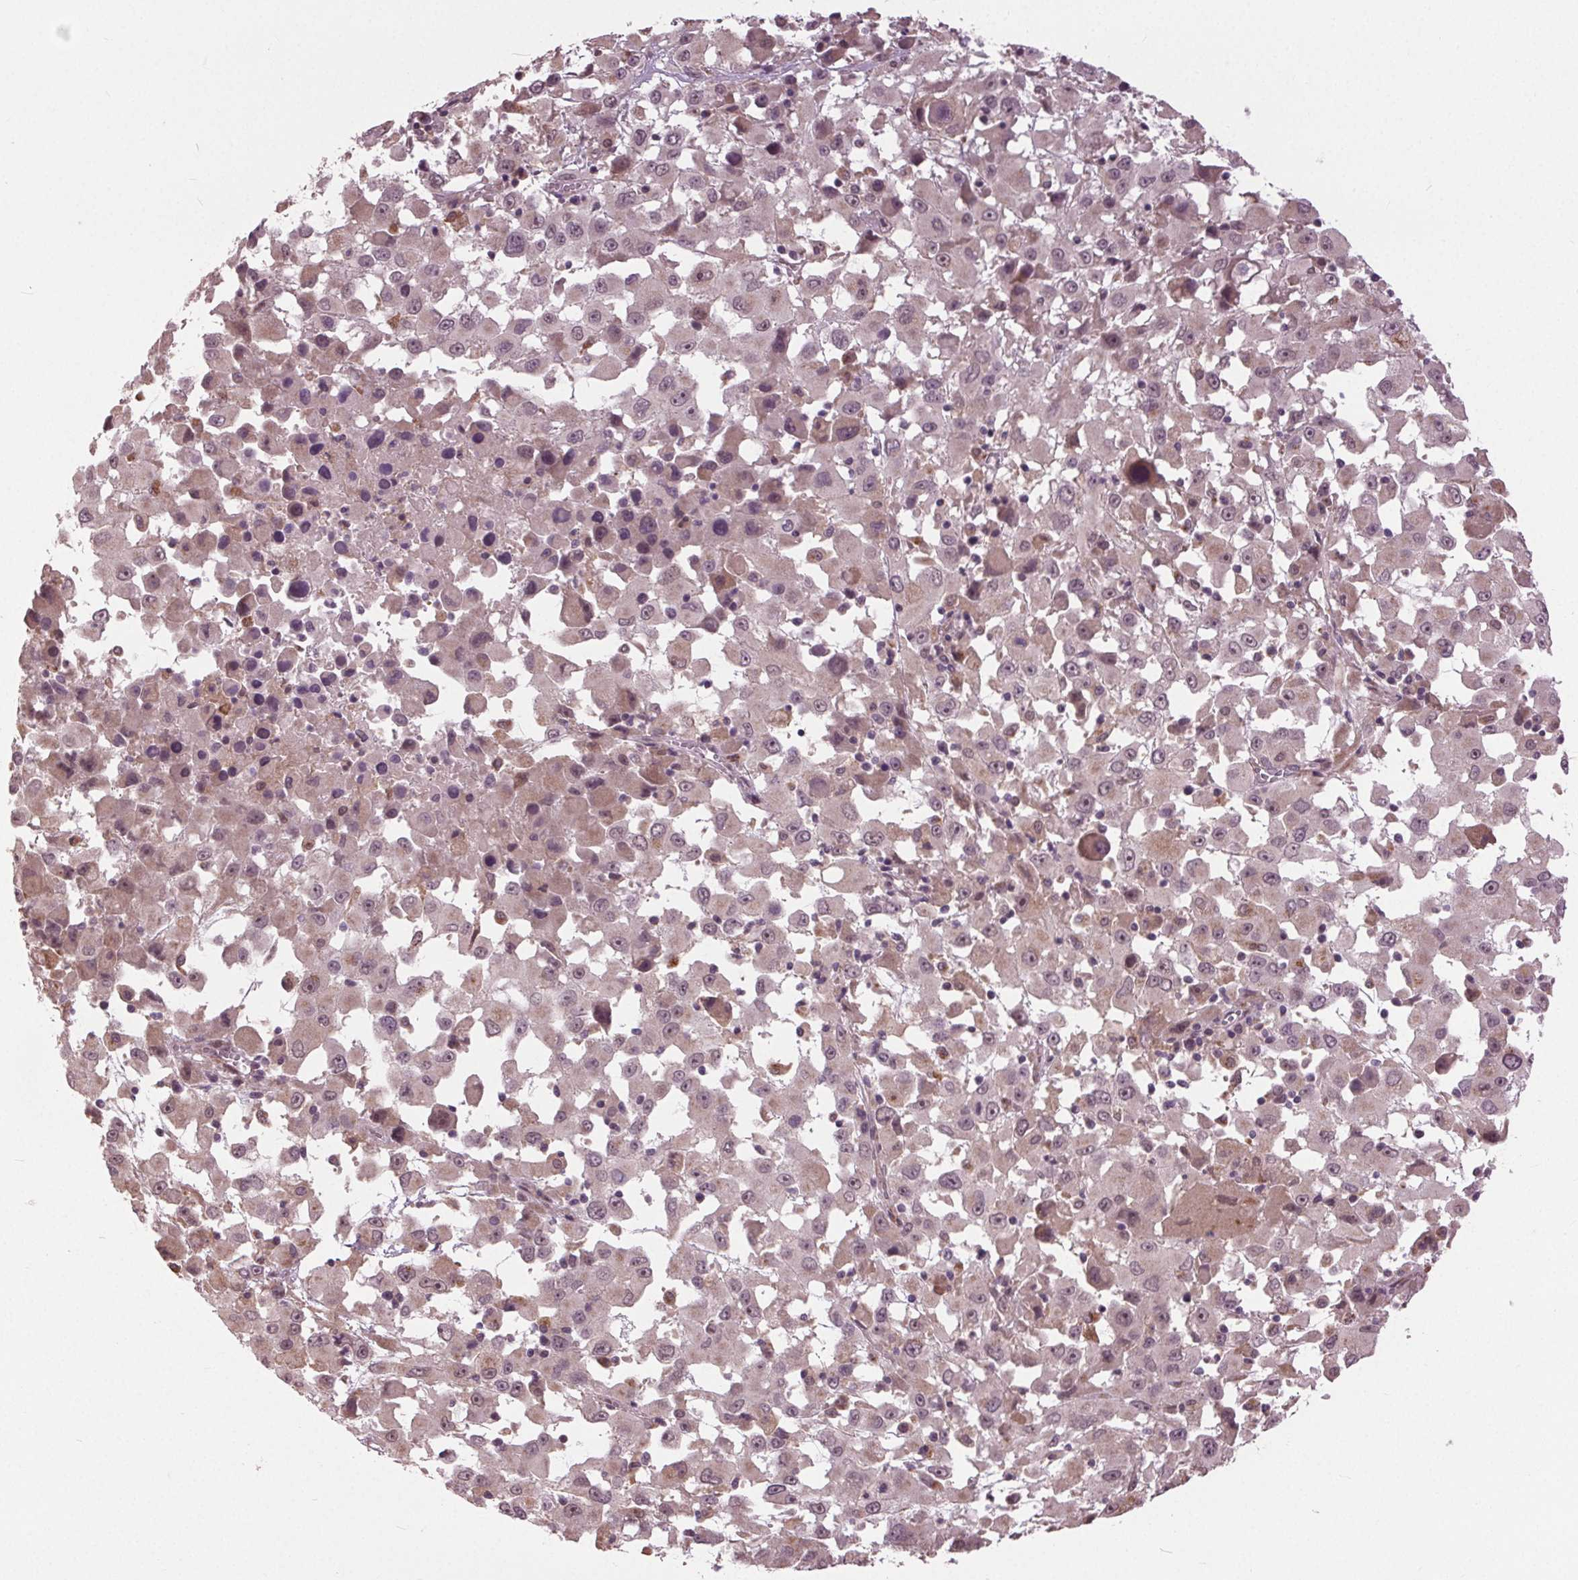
{"staining": {"intensity": "weak", "quantity": "25%-75%", "location": "nuclear"}, "tissue": "melanoma", "cell_type": "Tumor cells", "image_type": "cancer", "snomed": [{"axis": "morphology", "description": "Malignant melanoma, Metastatic site"}, {"axis": "topography", "description": "Soft tissue"}], "caption": "Brown immunohistochemical staining in human malignant melanoma (metastatic site) demonstrates weak nuclear expression in about 25%-75% of tumor cells.", "gene": "BSDC1", "patient": {"sex": "male", "age": 50}}